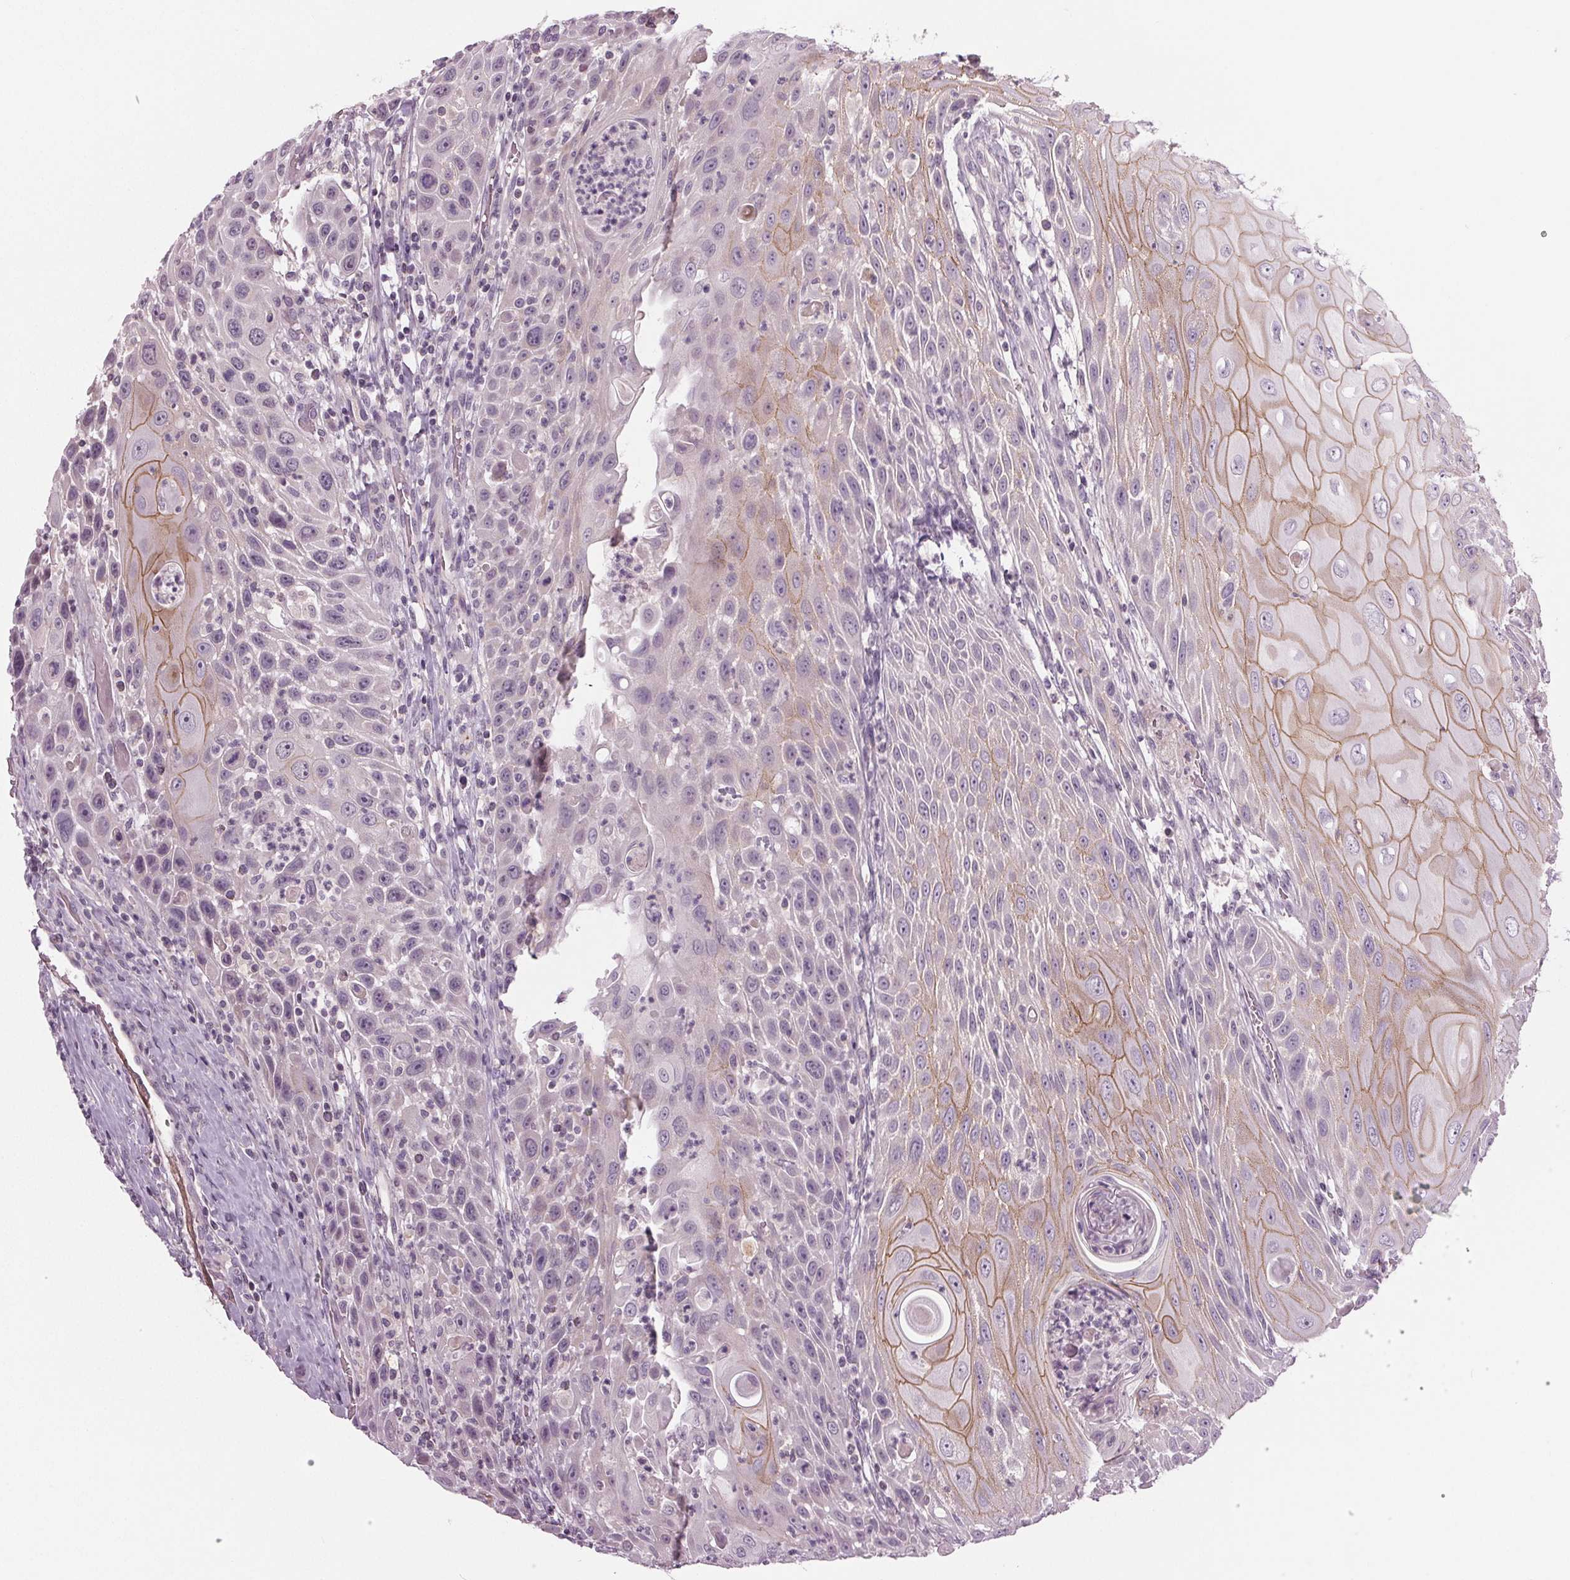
{"staining": {"intensity": "moderate", "quantity": "<25%", "location": "cytoplasmic/membranous"}, "tissue": "head and neck cancer", "cell_type": "Tumor cells", "image_type": "cancer", "snomed": [{"axis": "morphology", "description": "Squamous cell carcinoma, NOS"}, {"axis": "topography", "description": "Head-Neck"}], "caption": "The immunohistochemical stain shows moderate cytoplasmic/membranous positivity in tumor cells of head and neck squamous cell carcinoma tissue.", "gene": "ZNF605", "patient": {"sex": "male", "age": 69}}